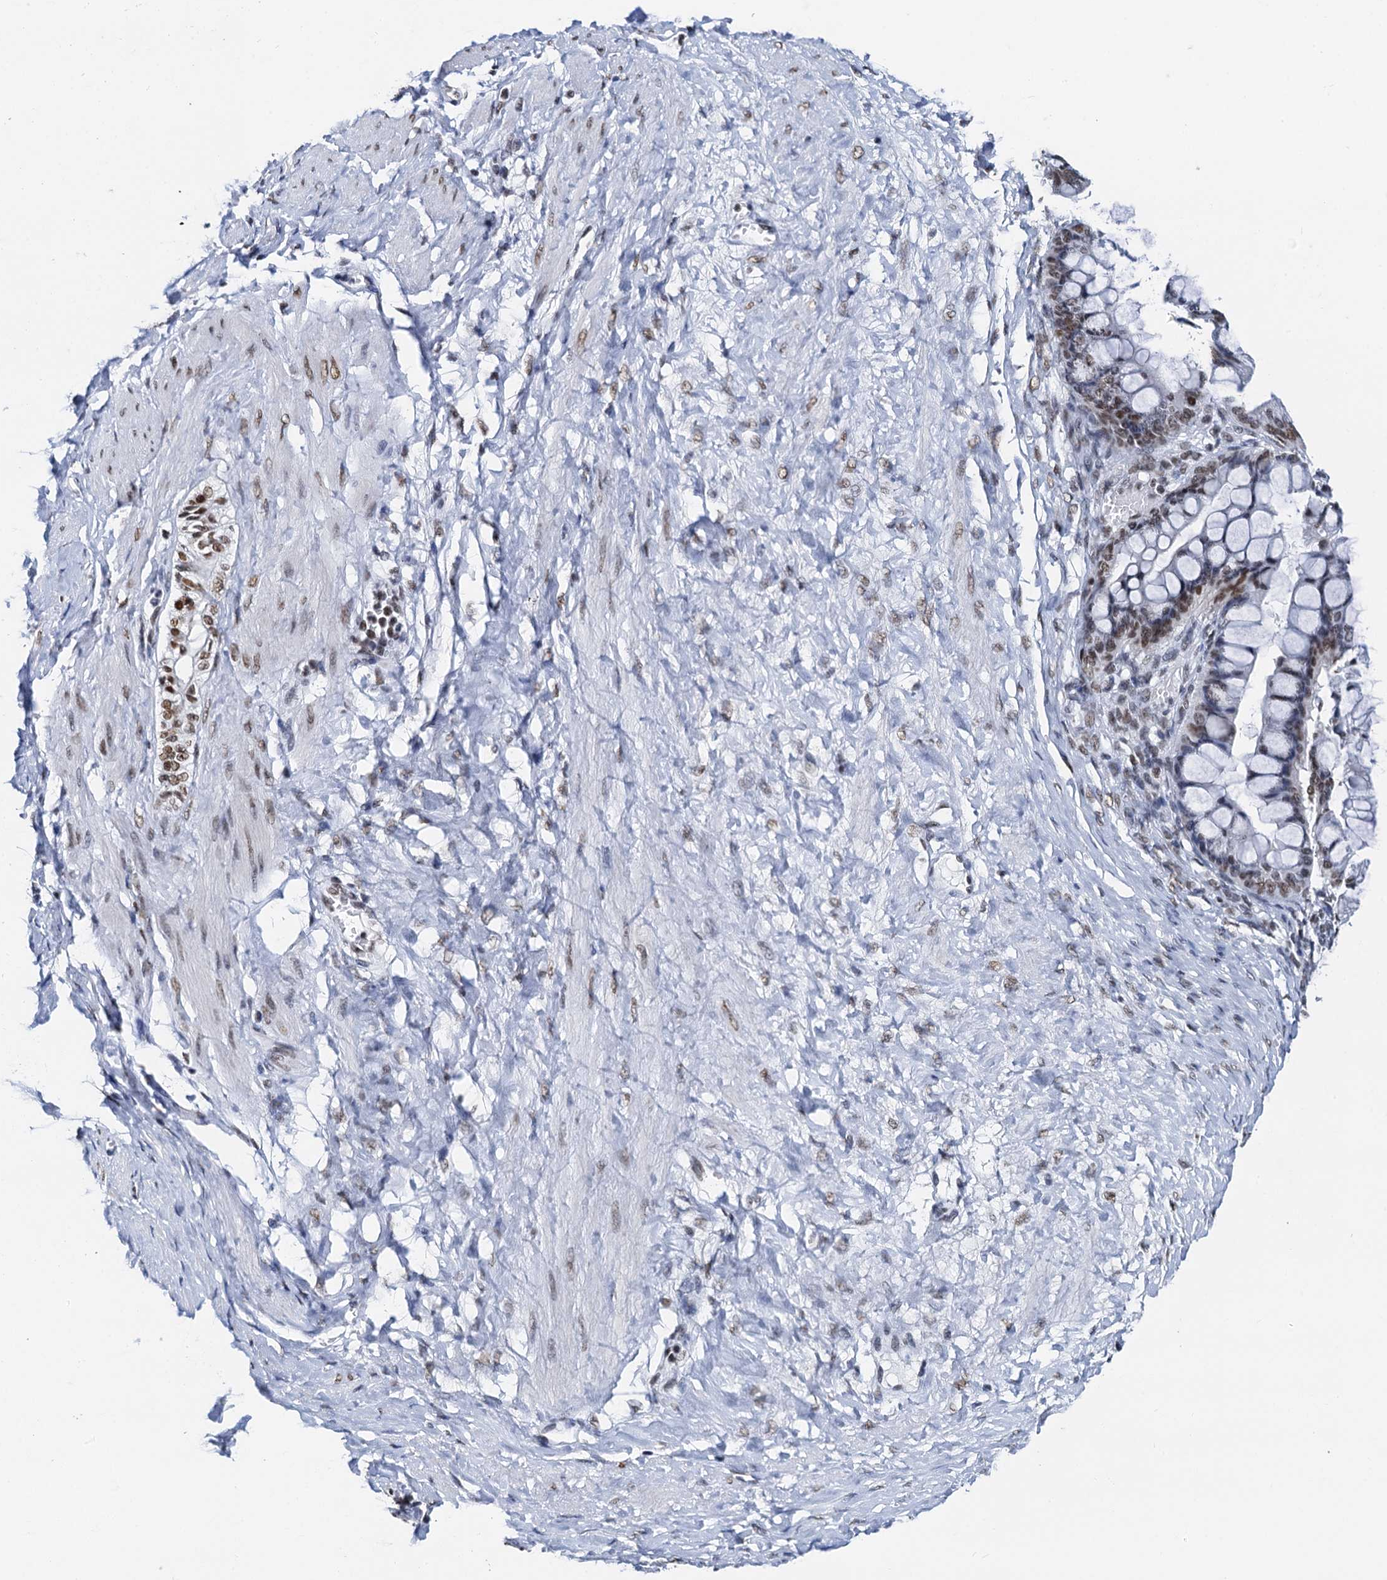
{"staining": {"intensity": "moderate", "quantity": ">75%", "location": "nuclear"}, "tissue": "ovarian cancer", "cell_type": "Tumor cells", "image_type": "cancer", "snomed": [{"axis": "morphology", "description": "Cystadenocarcinoma, mucinous, NOS"}, {"axis": "topography", "description": "Ovary"}], "caption": "Immunohistochemical staining of ovarian mucinous cystadenocarcinoma exhibits medium levels of moderate nuclear positivity in about >75% of tumor cells. Nuclei are stained in blue.", "gene": "SLTM", "patient": {"sex": "female", "age": 73}}